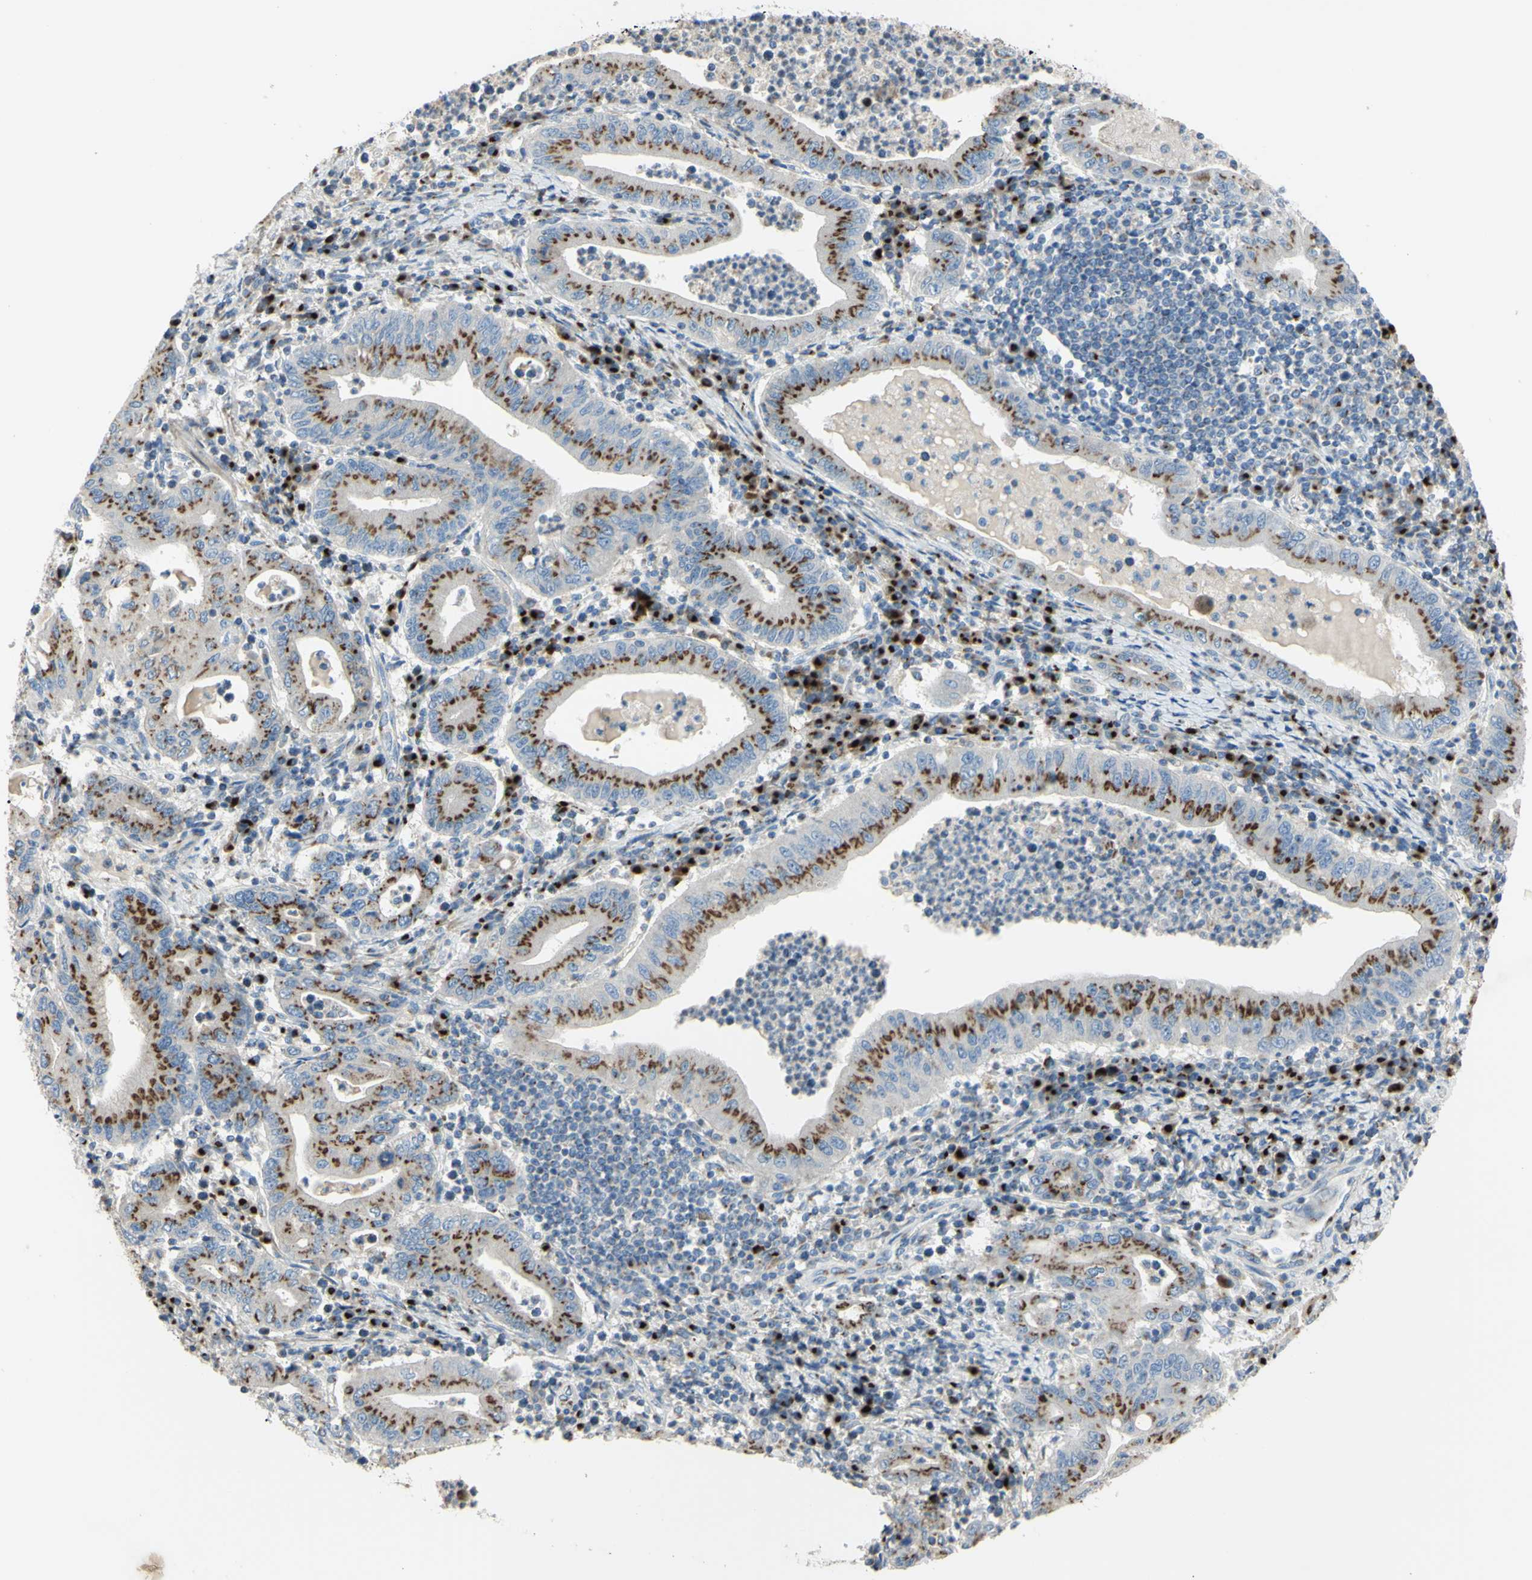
{"staining": {"intensity": "moderate", "quantity": ">75%", "location": "cytoplasmic/membranous"}, "tissue": "stomach cancer", "cell_type": "Tumor cells", "image_type": "cancer", "snomed": [{"axis": "morphology", "description": "Normal tissue, NOS"}, {"axis": "morphology", "description": "Adenocarcinoma, NOS"}, {"axis": "topography", "description": "Esophagus"}, {"axis": "topography", "description": "Stomach, upper"}, {"axis": "topography", "description": "Peripheral nerve tissue"}], "caption": "Tumor cells display moderate cytoplasmic/membranous expression in about >75% of cells in stomach cancer.", "gene": "B4GALT3", "patient": {"sex": "male", "age": 62}}